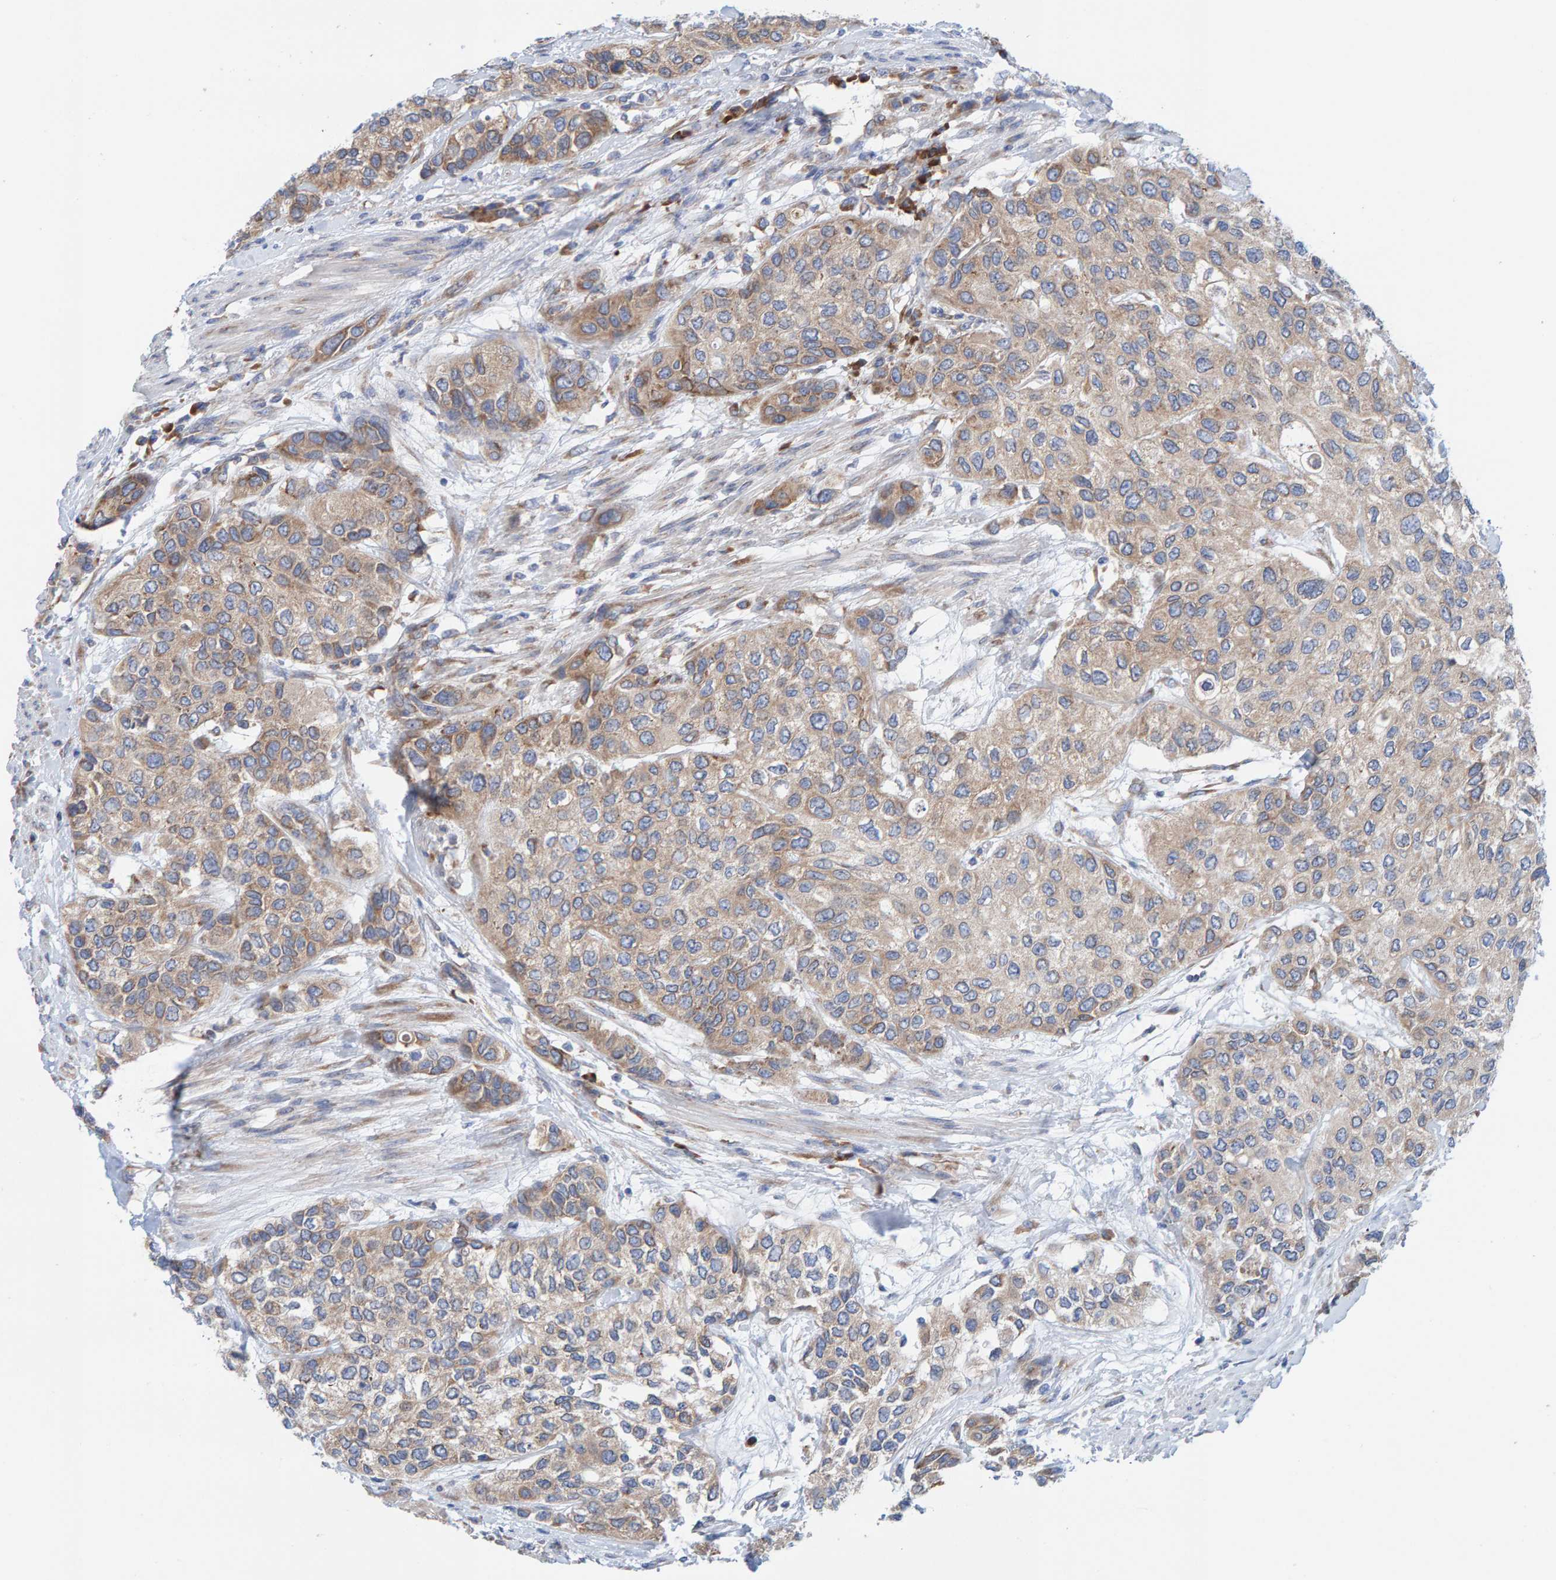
{"staining": {"intensity": "weak", "quantity": ">75%", "location": "cytoplasmic/membranous"}, "tissue": "urothelial cancer", "cell_type": "Tumor cells", "image_type": "cancer", "snomed": [{"axis": "morphology", "description": "Urothelial carcinoma, High grade"}, {"axis": "topography", "description": "Urinary bladder"}], "caption": "Immunohistochemical staining of high-grade urothelial carcinoma shows weak cytoplasmic/membranous protein expression in about >75% of tumor cells.", "gene": "CDK5RAP3", "patient": {"sex": "female", "age": 56}}